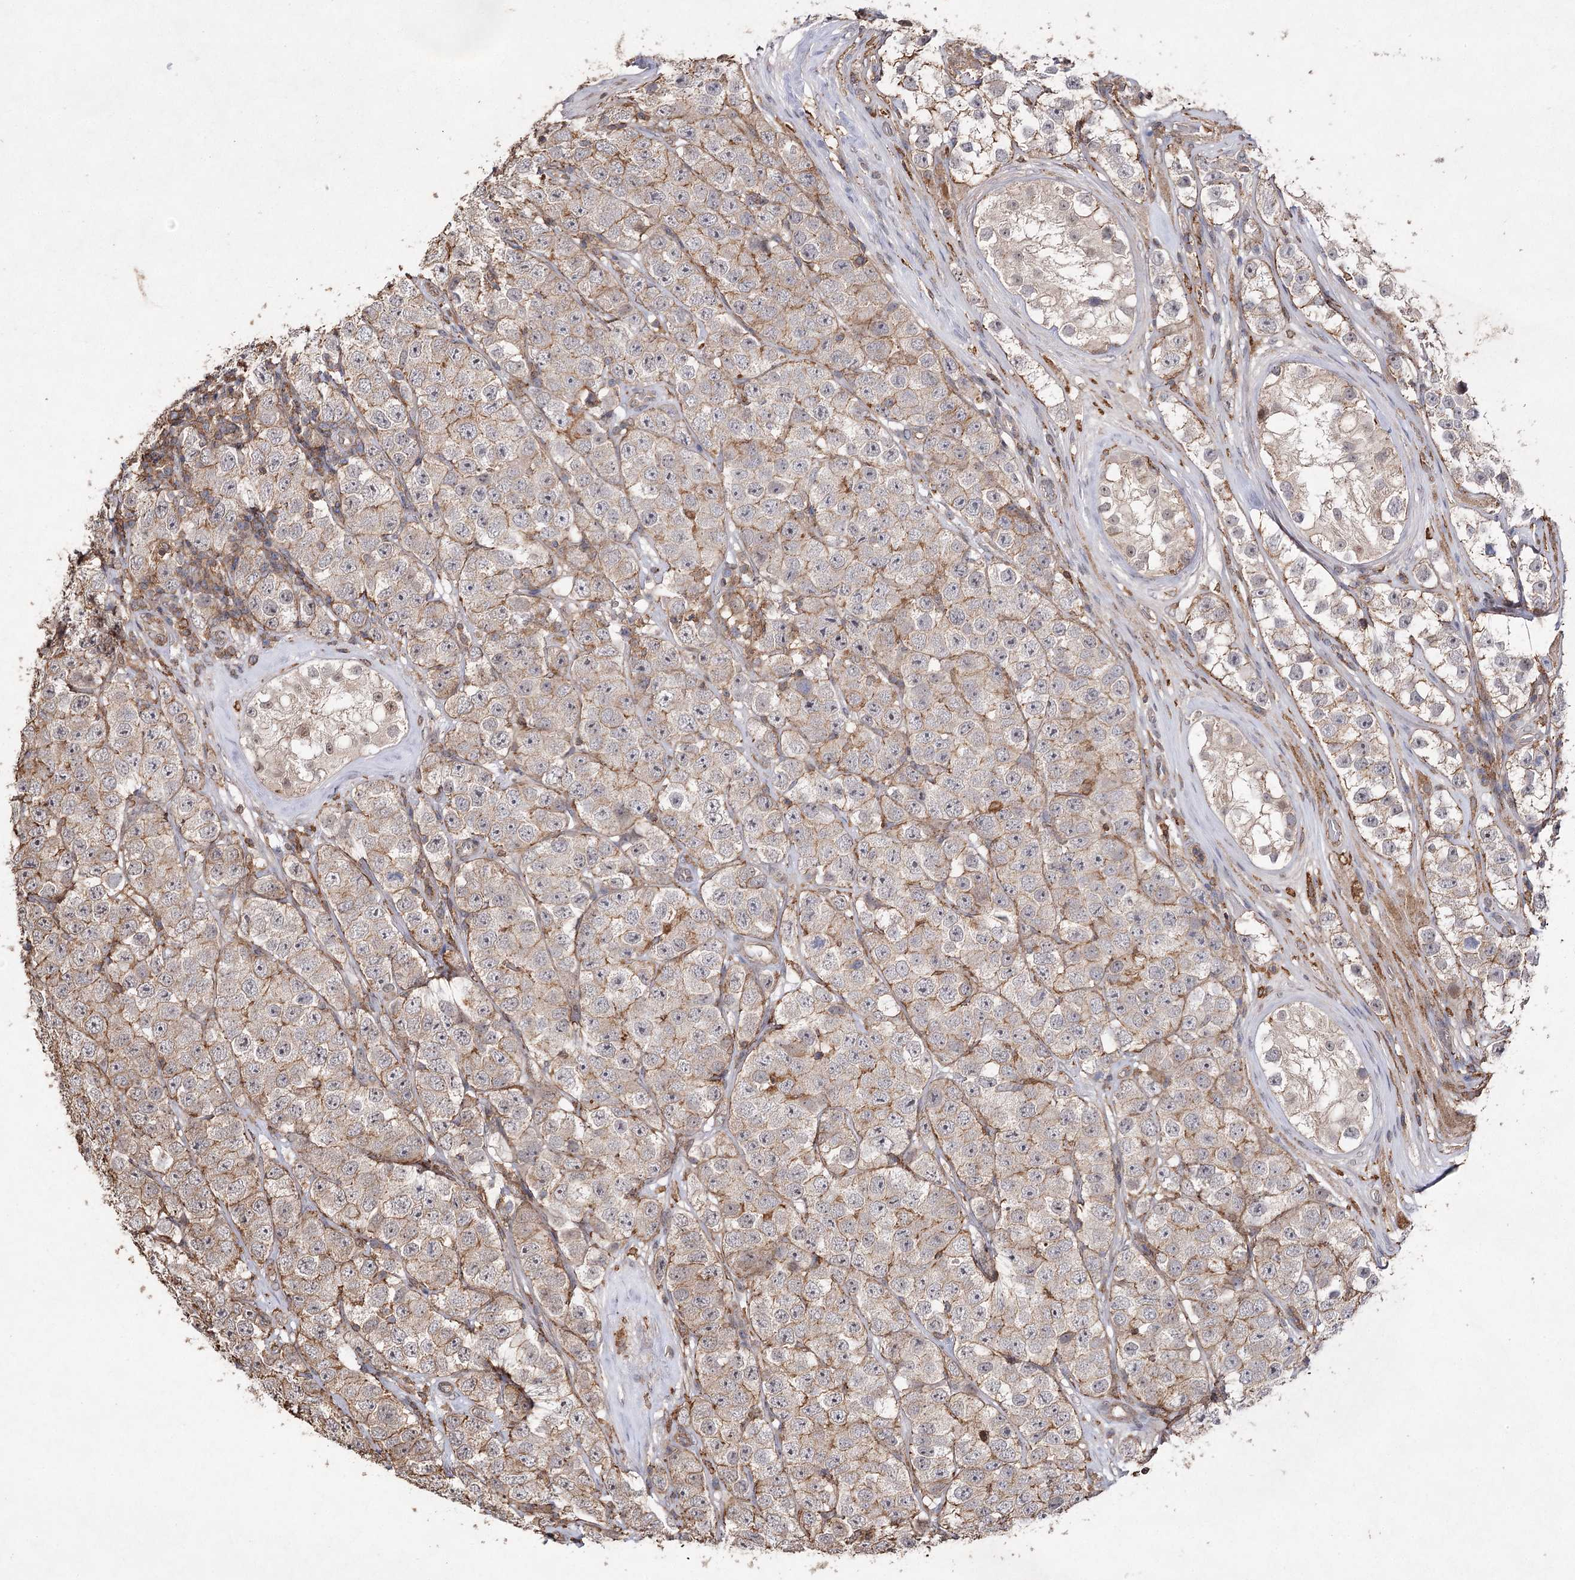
{"staining": {"intensity": "weak", "quantity": "<25%", "location": "cytoplasmic/membranous"}, "tissue": "testis cancer", "cell_type": "Tumor cells", "image_type": "cancer", "snomed": [{"axis": "morphology", "description": "Seminoma, NOS"}, {"axis": "topography", "description": "Testis"}], "caption": "An immunohistochemistry (IHC) photomicrograph of testis seminoma is shown. There is no staining in tumor cells of testis seminoma.", "gene": "OBSL1", "patient": {"sex": "male", "age": 28}}